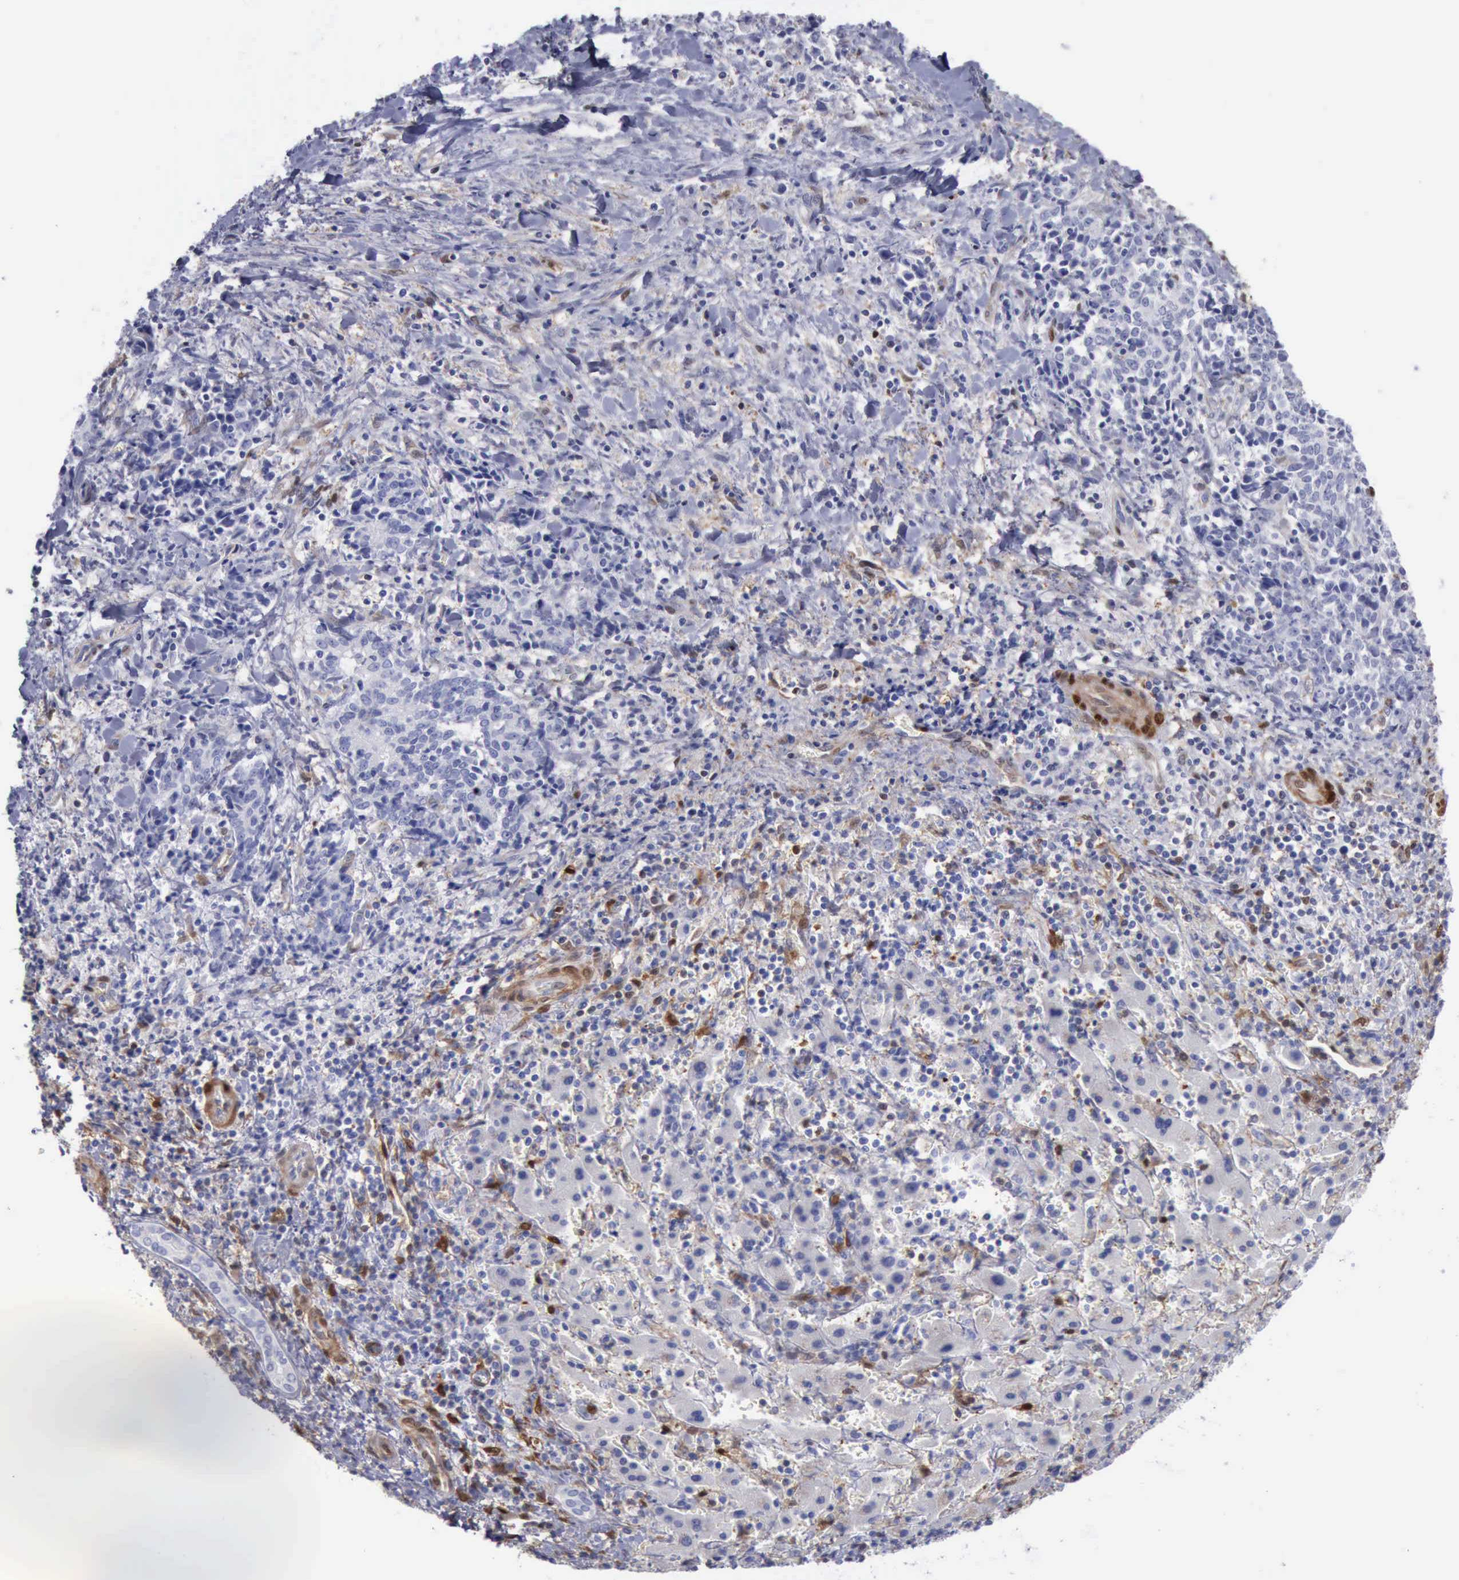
{"staining": {"intensity": "negative", "quantity": "none", "location": "none"}, "tissue": "liver cancer", "cell_type": "Tumor cells", "image_type": "cancer", "snomed": [{"axis": "morphology", "description": "Cholangiocarcinoma"}, {"axis": "topography", "description": "Liver"}], "caption": "Tumor cells show no significant protein staining in liver cancer (cholangiocarcinoma).", "gene": "FHL1", "patient": {"sex": "male", "age": 57}}